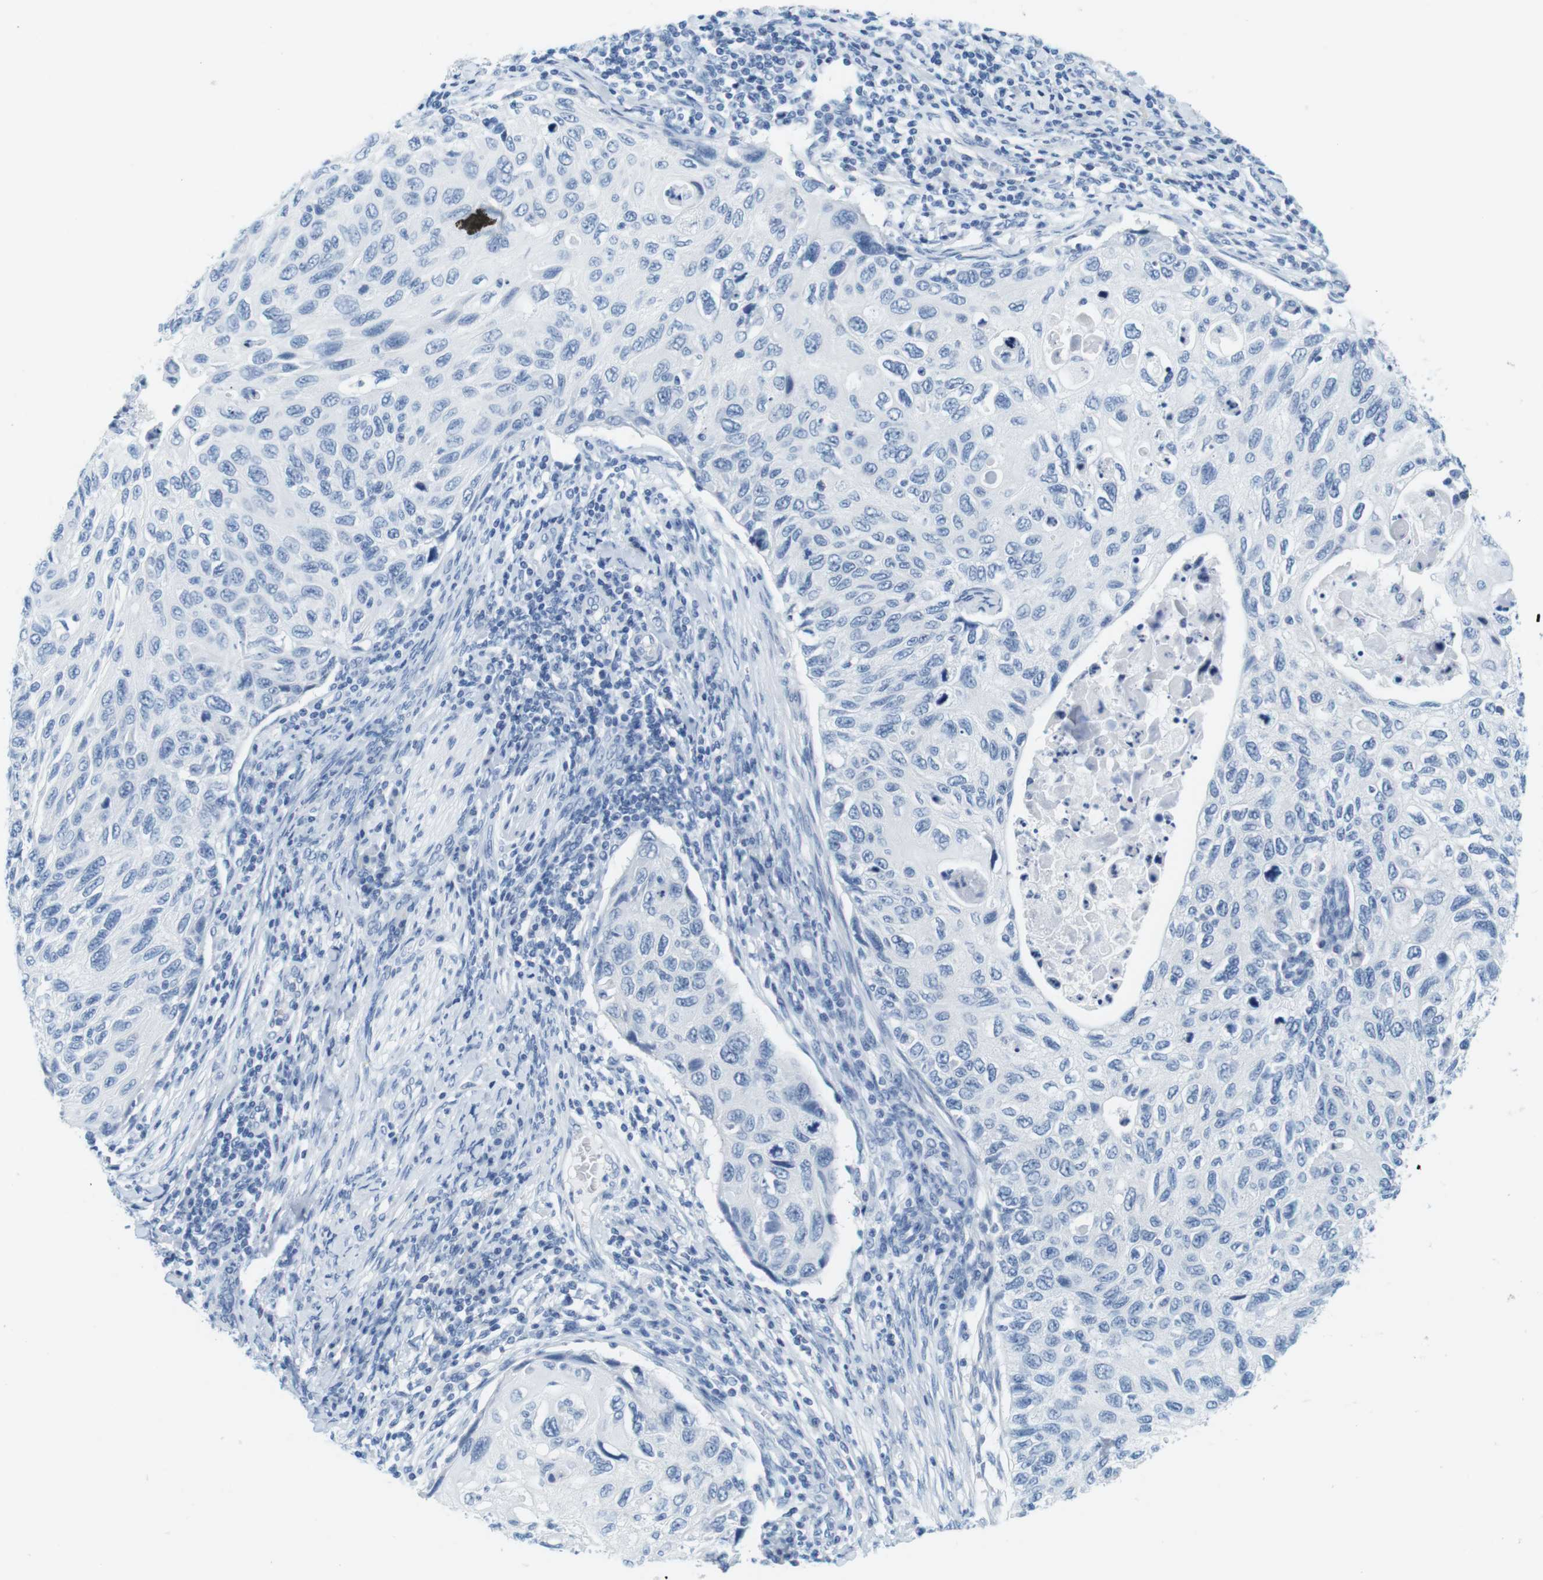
{"staining": {"intensity": "negative", "quantity": "none", "location": "none"}, "tissue": "cervical cancer", "cell_type": "Tumor cells", "image_type": "cancer", "snomed": [{"axis": "morphology", "description": "Squamous cell carcinoma, NOS"}, {"axis": "topography", "description": "Cervix"}], "caption": "An image of cervical cancer (squamous cell carcinoma) stained for a protein reveals no brown staining in tumor cells.", "gene": "CYP2C9", "patient": {"sex": "female", "age": 70}}